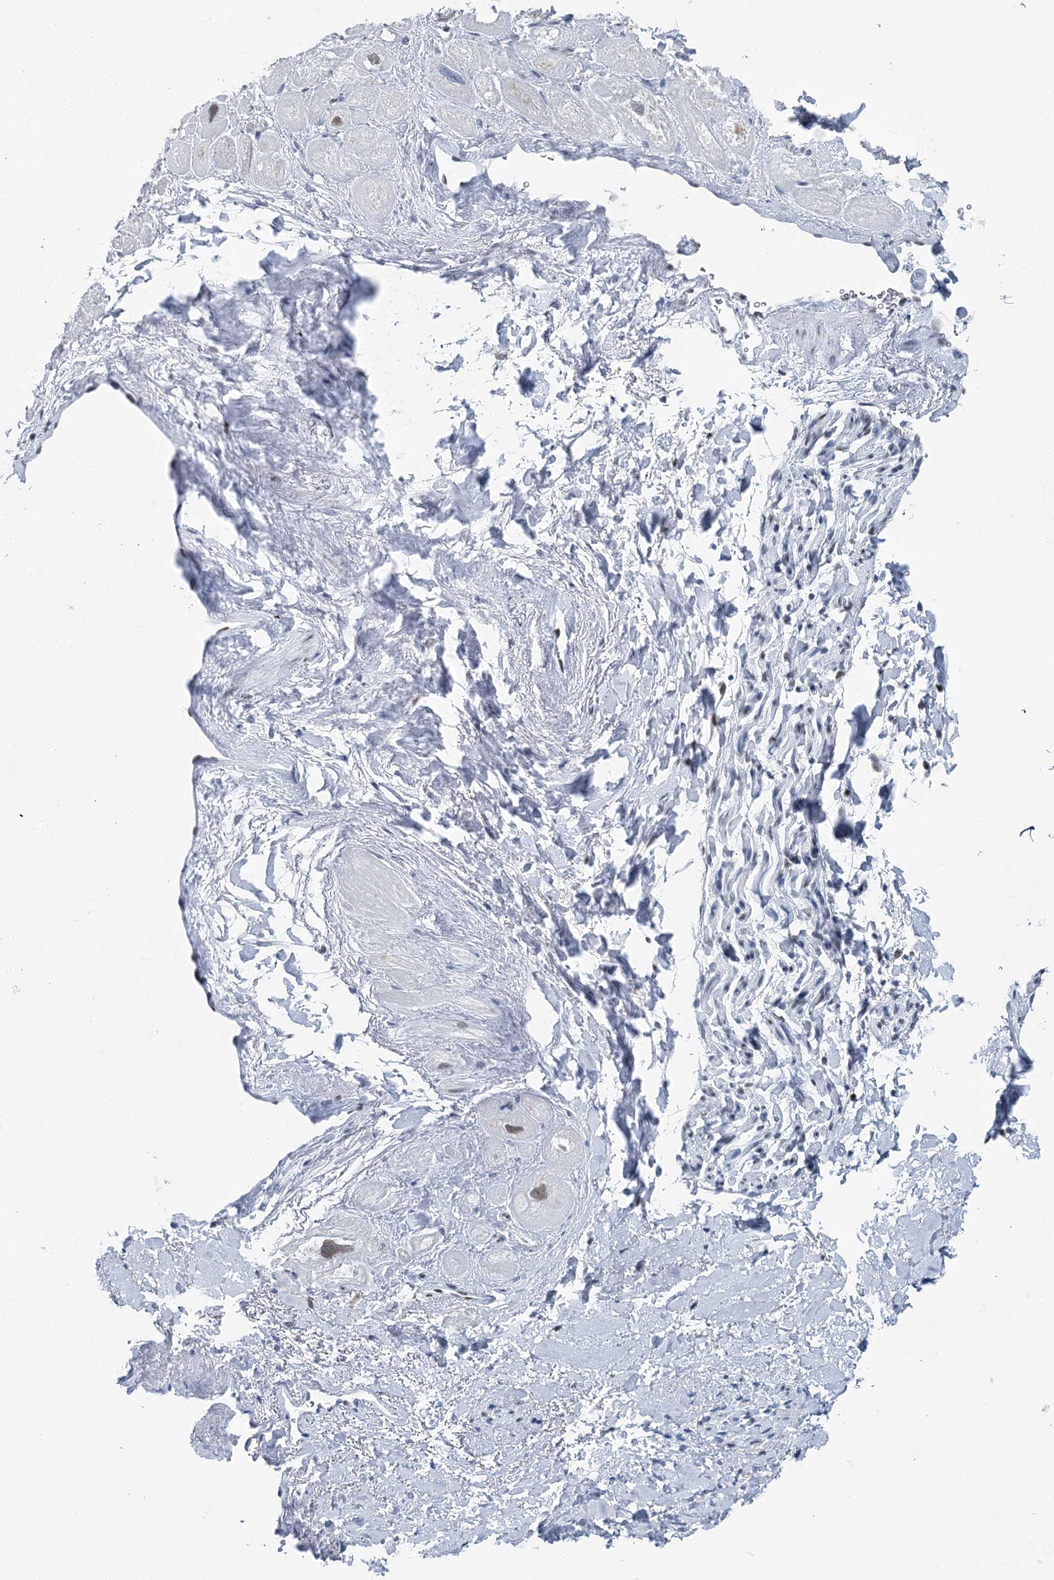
{"staining": {"intensity": "moderate", "quantity": "<25%", "location": "cytoplasmic/membranous"}, "tissue": "heart muscle", "cell_type": "Cardiomyocytes", "image_type": "normal", "snomed": [{"axis": "morphology", "description": "Normal tissue, NOS"}, {"axis": "topography", "description": "Heart"}], "caption": "Immunohistochemistry (IHC) (DAB) staining of normal human heart muscle reveals moderate cytoplasmic/membranous protein staining in approximately <25% of cardiomyocytes. (DAB IHC, brown staining for protein, blue staining for nuclei).", "gene": "HAT1", "patient": {"sex": "male", "age": 49}}